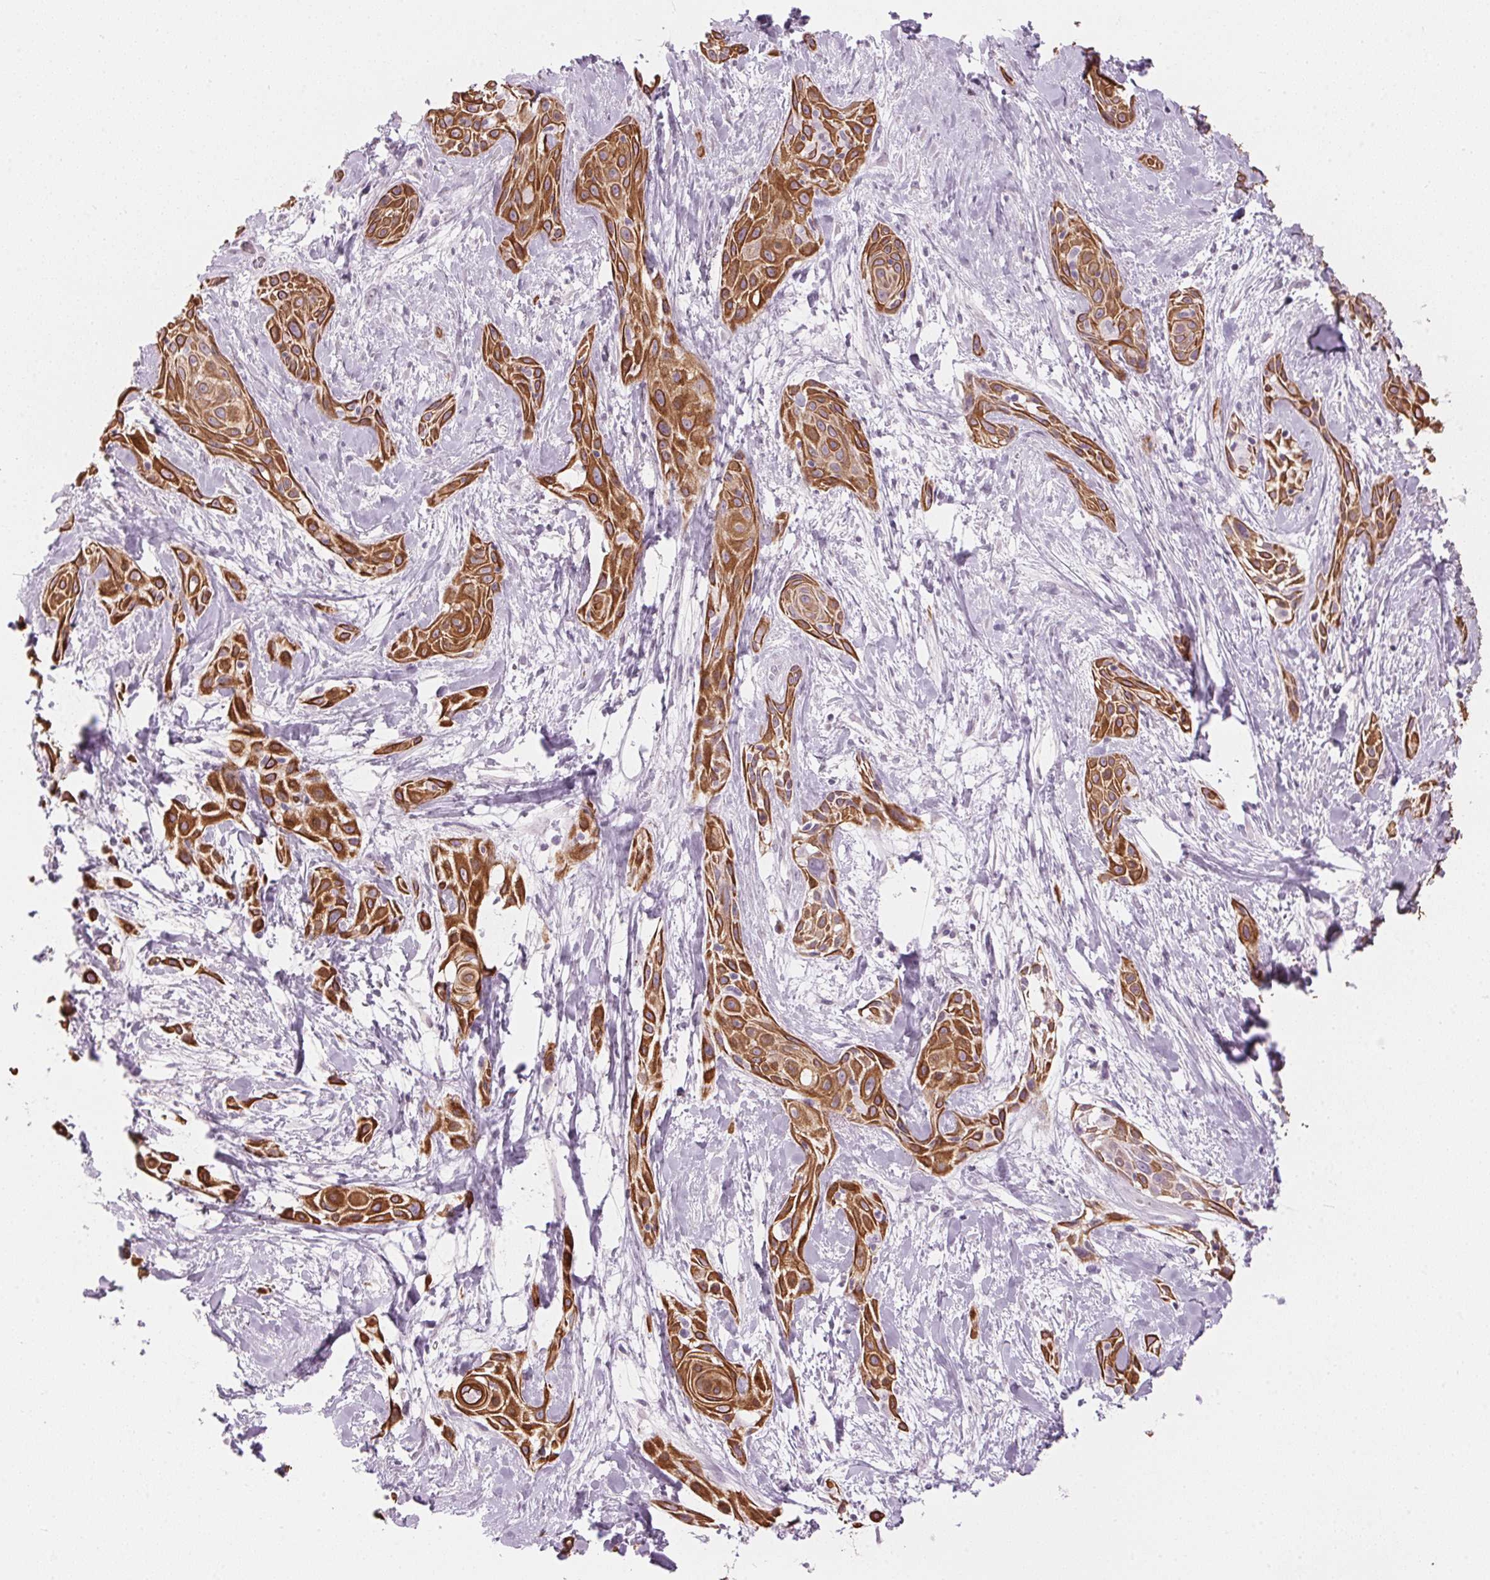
{"staining": {"intensity": "strong", "quantity": ">75%", "location": "cytoplasmic/membranous"}, "tissue": "skin cancer", "cell_type": "Tumor cells", "image_type": "cancer", "snomed": [{"axis": "morphology", "description": "Squamous cell carcinoma, NOS"}, {"axis": "topography", "description": "Skin"}, {"axis": "topography", "description": "Anal"}], "caption": "The immunohistochemical stain highlights strong cytoplasmic/membranous staining in tumor cells of skin cancer tissue.", "gene": "SCTR", "patient": {"sex": "male", "age": 64}}